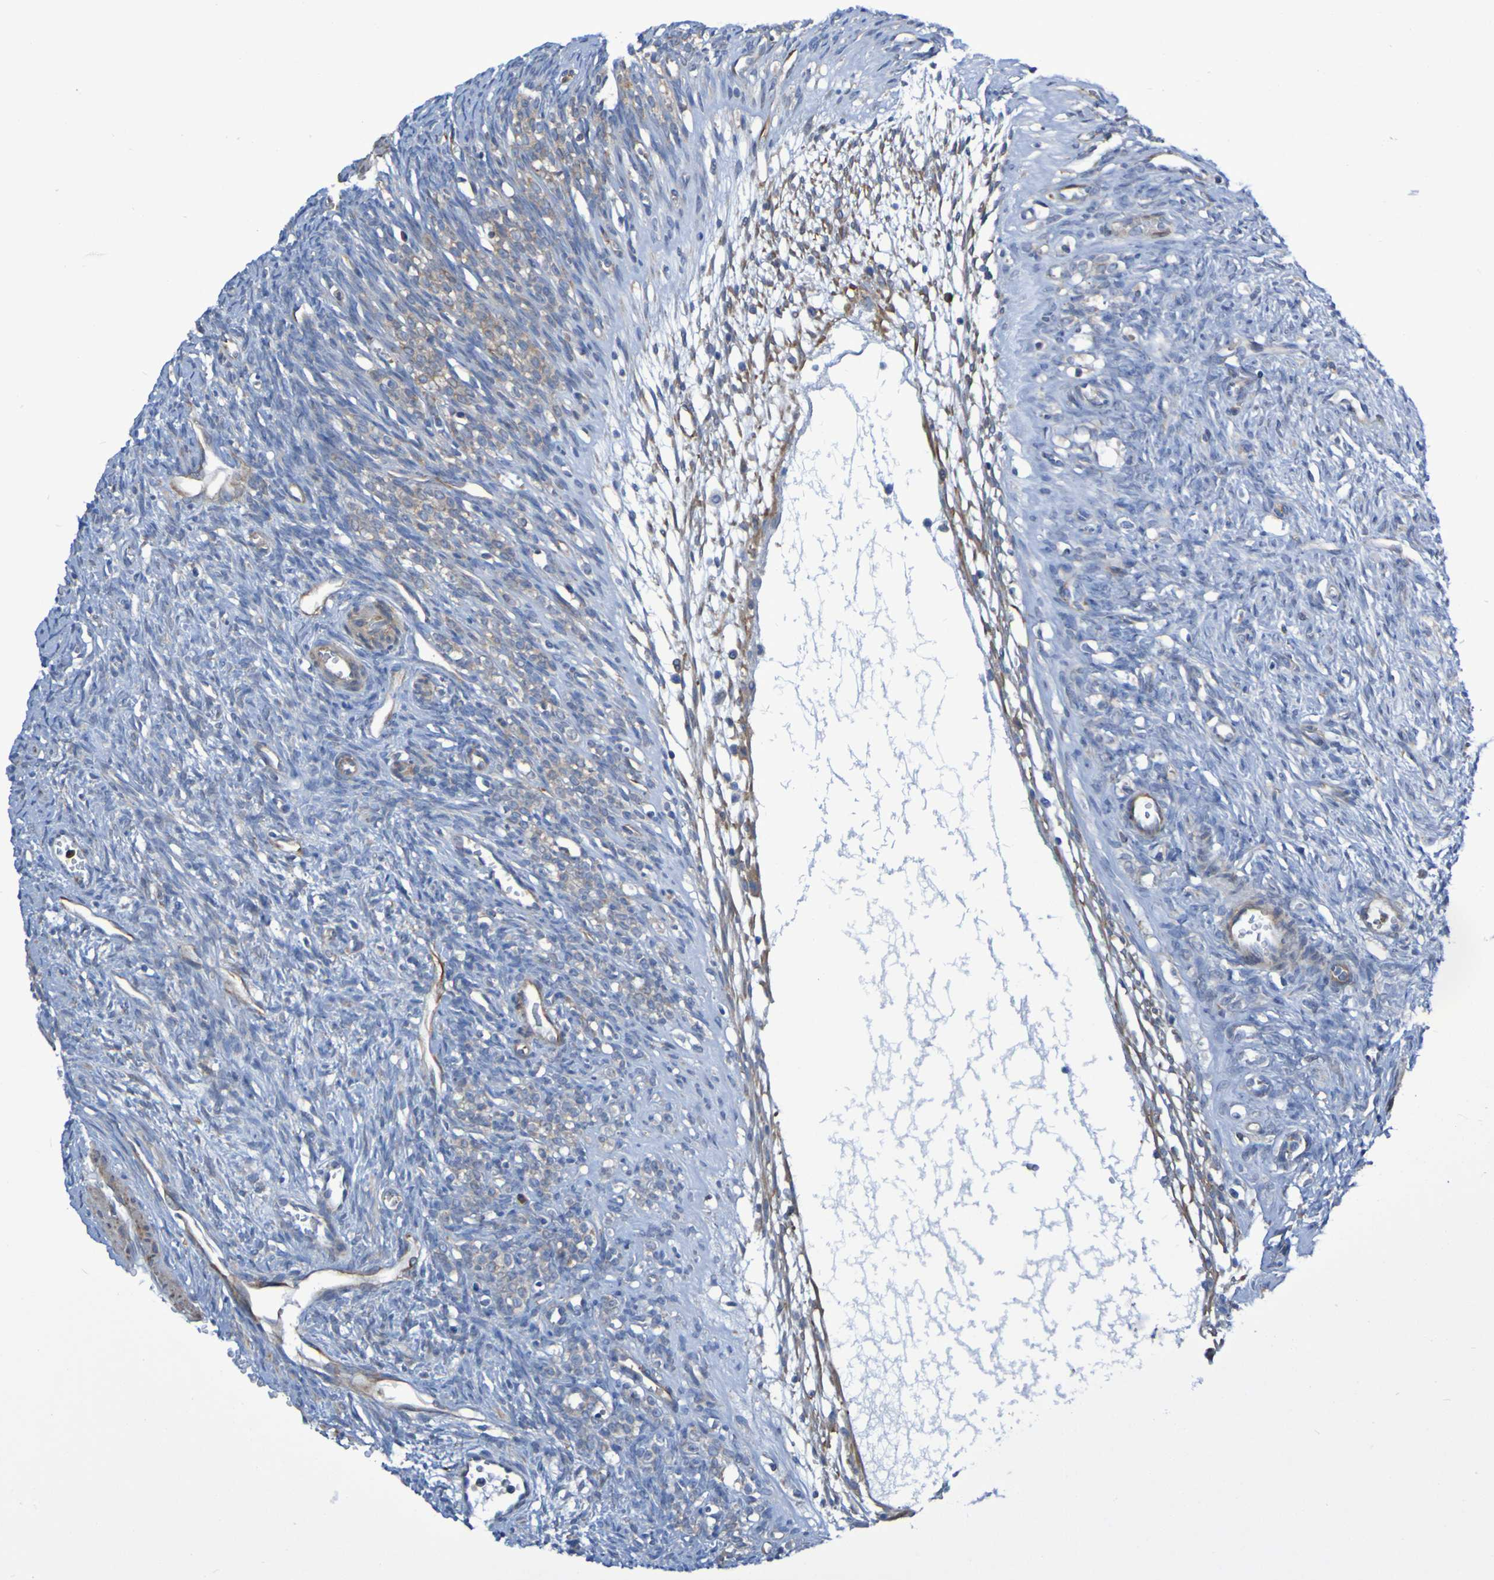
{"staining": {"intensity": "weak", "quantity": "25%-75%", "location": "cytoplasmic/membranous"}, "tissue": "ovary", "cell_type": "Ovarian stroma cells", "image_type": "normal", "snomed": [{"axis": "morphology", "description": "Normal tissue, NOS"}, {"axis": "topography", "description": "Ovary"}], "caption": "Normal ovary shows weak cytoplasmic/membranous positivity in about 25%-75% of ovarian stroma cells The protein of interest is shown in brown color, while the nuclei are stained blue..", "gene": "SCRG1", "patient": {"sex": "female", "age": 33}}